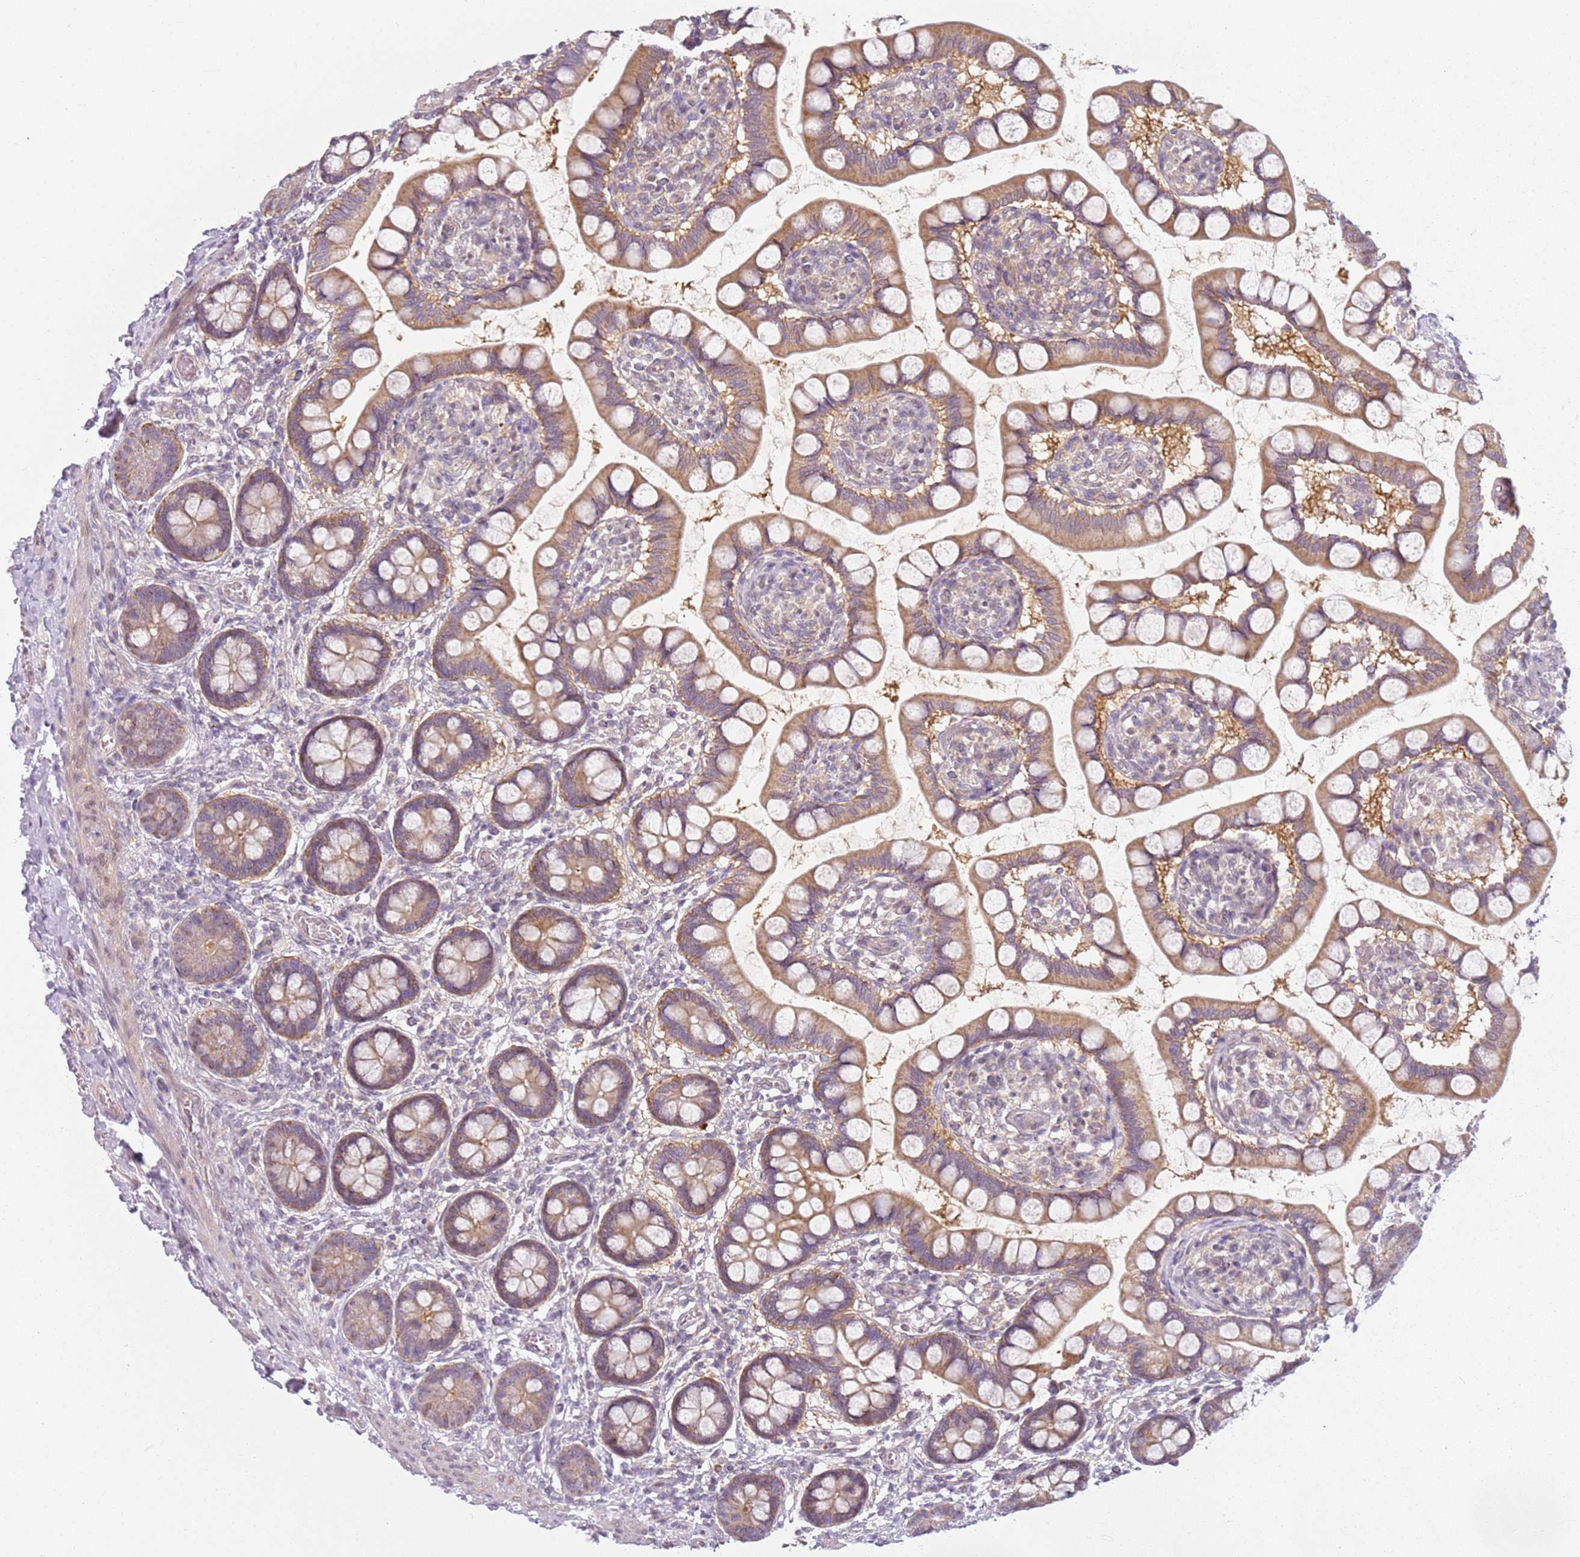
{"staining": {"intensity": "moderate", "quantity": ">75%", "location": "cytoplasmic/membranous"}, "tissue": "small intestine", "cell_type": "Glandular cells", "image_type": "normal", "snomed": [{"axis": "morphology", "description": "Normal tissue, NOS"}, {"axis": "topography", "description": "Small intestine"}], "caption": "Protein staining displays moderate cytoplasmic/membranous expression in about >75% of glandular cells in unremarkable small intestine.", "gene": "DEFB116", "patient": {"sex": "male", "age": 52}}